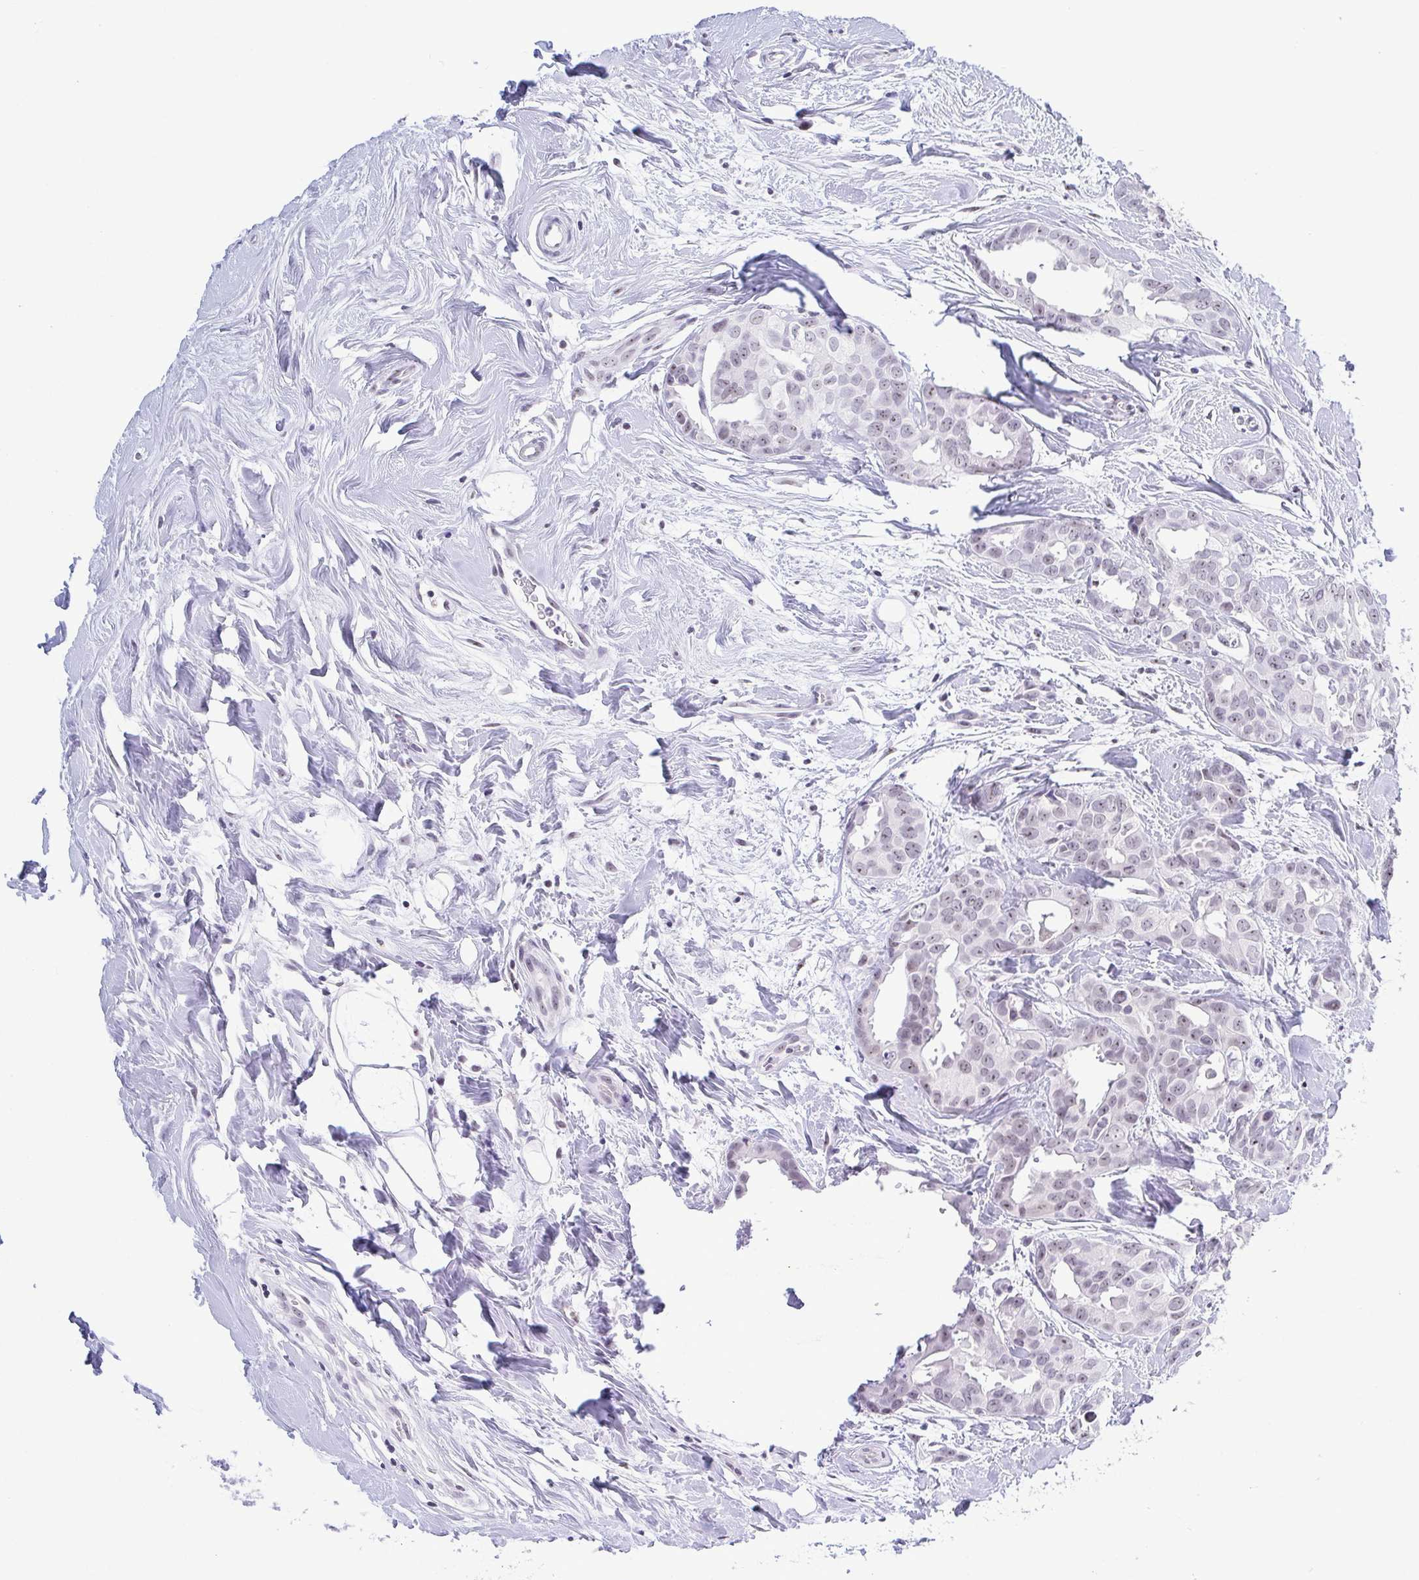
{"staining": {"intensity": "weak", "quantity": "<25%", "location": "nuclear"}, "tissue": "breast cancer", "cell_type": "Tumor cells", "image_type": "cancer", "snomed": [{"axis": "morphology", "description": "Duct carcinoma"}, {"axis": "topography", "description": "Breast"}], "caption": "Tumor cells show no significant protein expression in breast cancer.", "gene": "BZW1", "patient": {"sex": "female", "age": 45}}